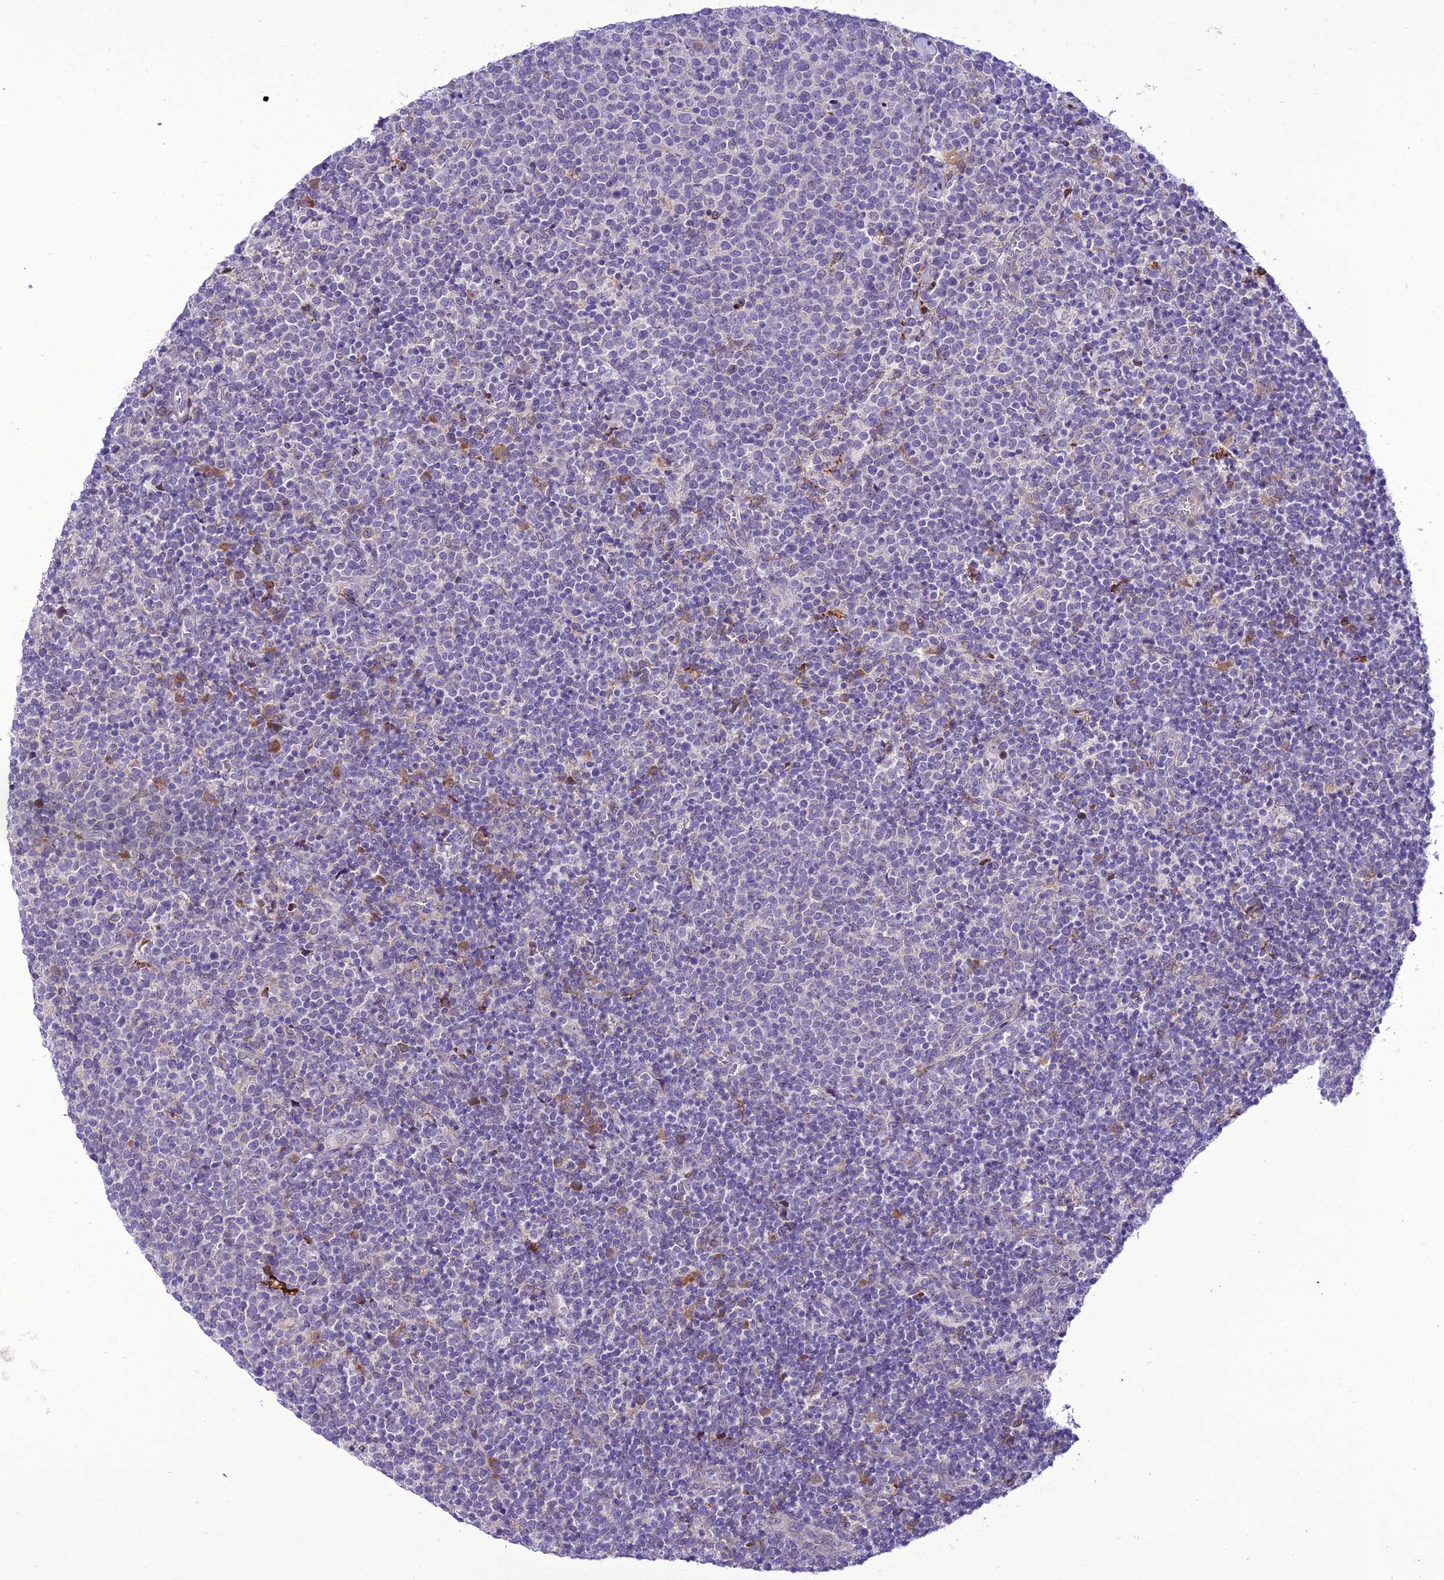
{"staining": {"intensity": "negative", "quantity": "none", "location": "none"}, "tissue": "lymphoma", "cell_type": "Tumor cells", "image_type": "cancer", "snomed": [{"axis": "morphology", "description": "Malignant lymphoma, non-Hodgkin's type, High grade"}, {"axis": "topography", "description": "Lymph node"}], "caption": "DAB (3,3'-diaminobenzidine) immunohistochemical staining of human lymphoma exhibits no significant positivity in tumor cells. (DAB (3,3'-diaminobenzidine) immunohistochemistry (IHC) with hematoxylin counter stain).", "gene": "NEURL2", "patient": {"sex": "male", "age": 61}}